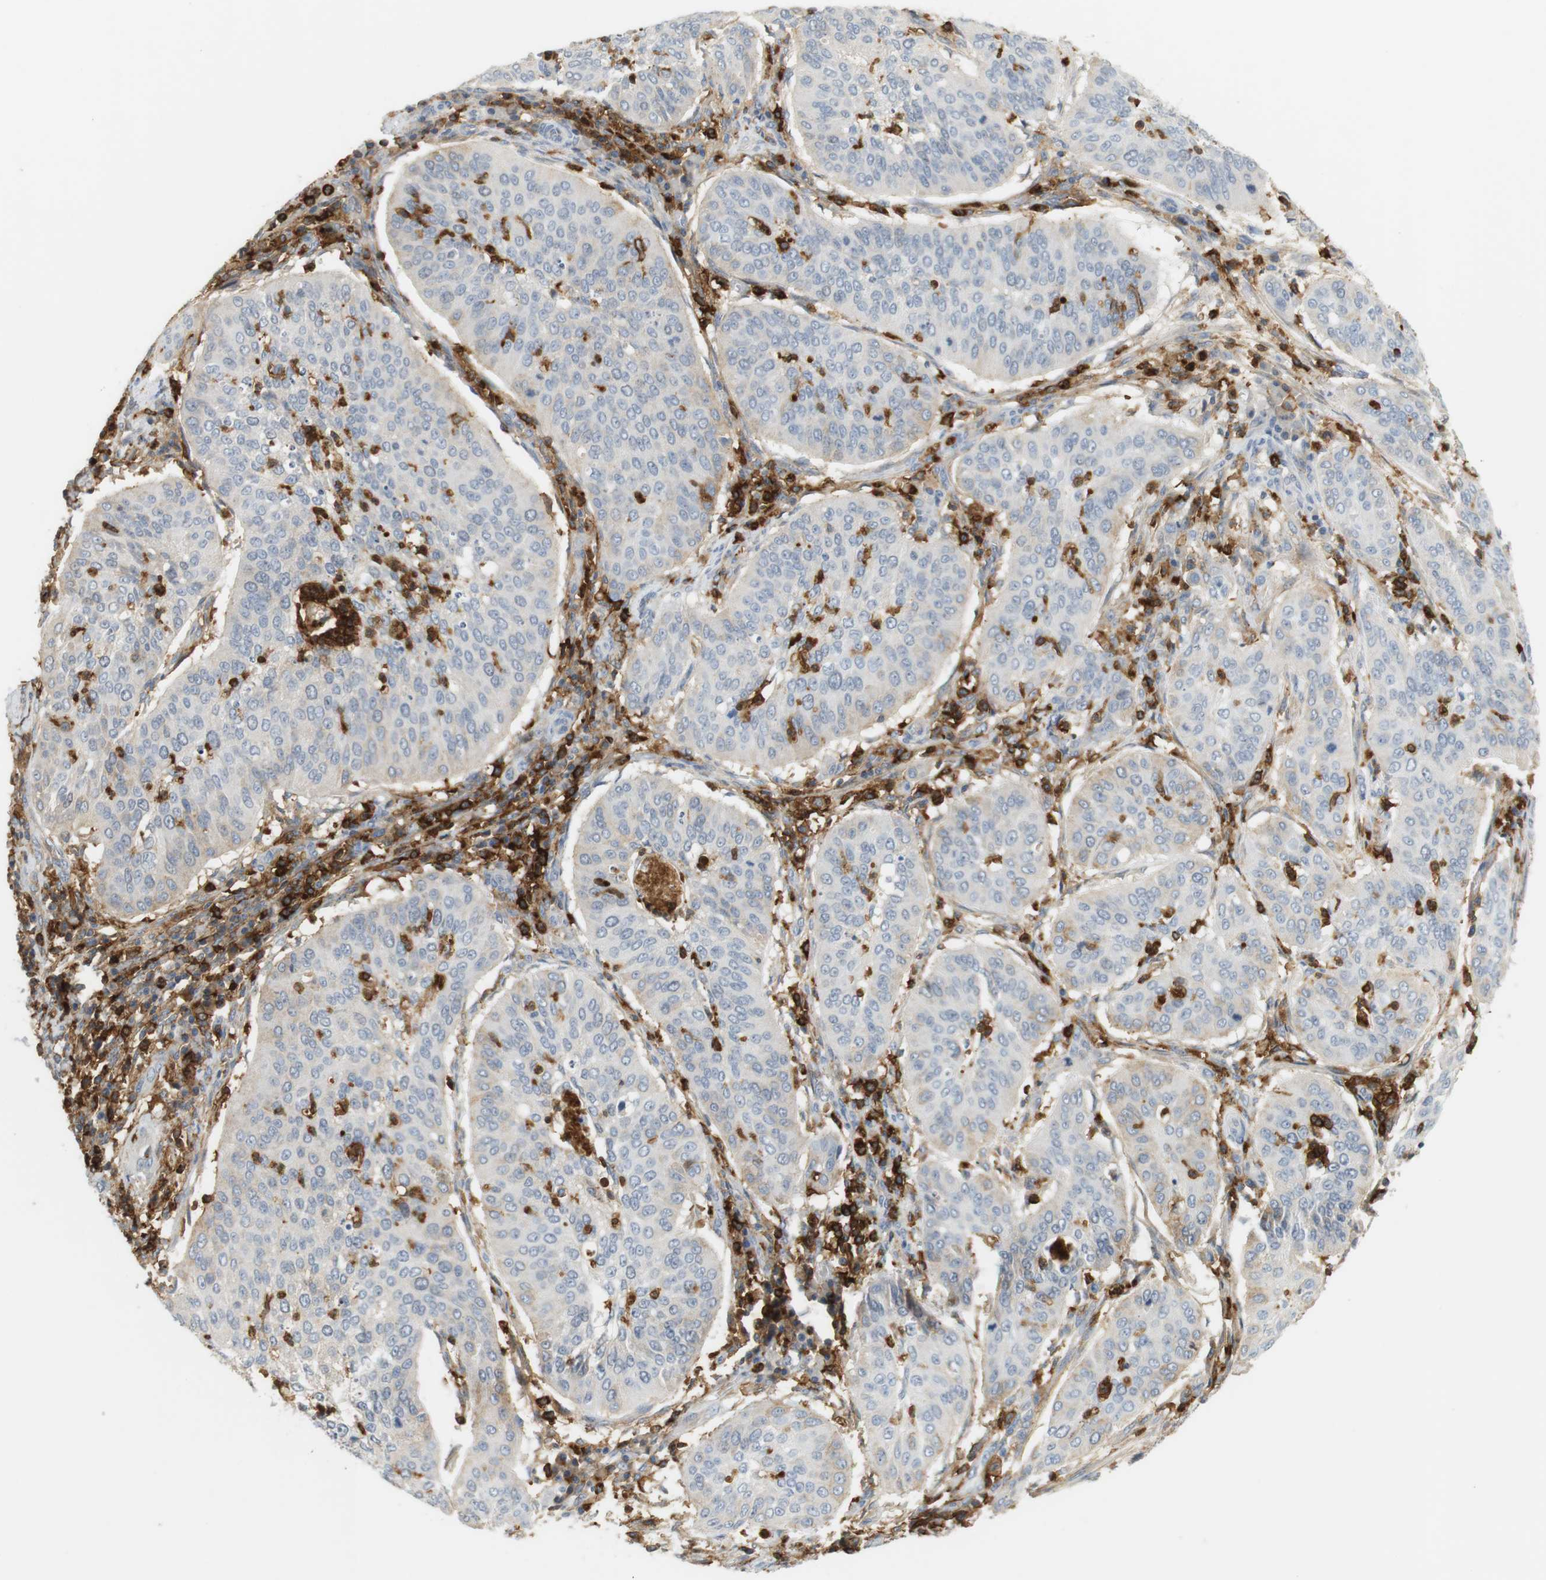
{"staining": {"intensity": "negative", "quantity": "none", "location": "none"}, "tissue": "cervical cancer", "cell_type": "Tumor cells", "image_type": "cancer", "snomed": [{"axis": "morphology", "description": "Normal tissue, NOS"}, {"axis": "morphology", "description": "Squamous cell carcinoma, NOS"}, {"axis": "topography", "description": "Cervix"}], "caption": "Immunohistochemical staining of human cervical squamous cell carcinoma shows no significant positivity in tumor cells.", "gene": "SIRPA", "patient": {"sex": "female", "age": 39}}